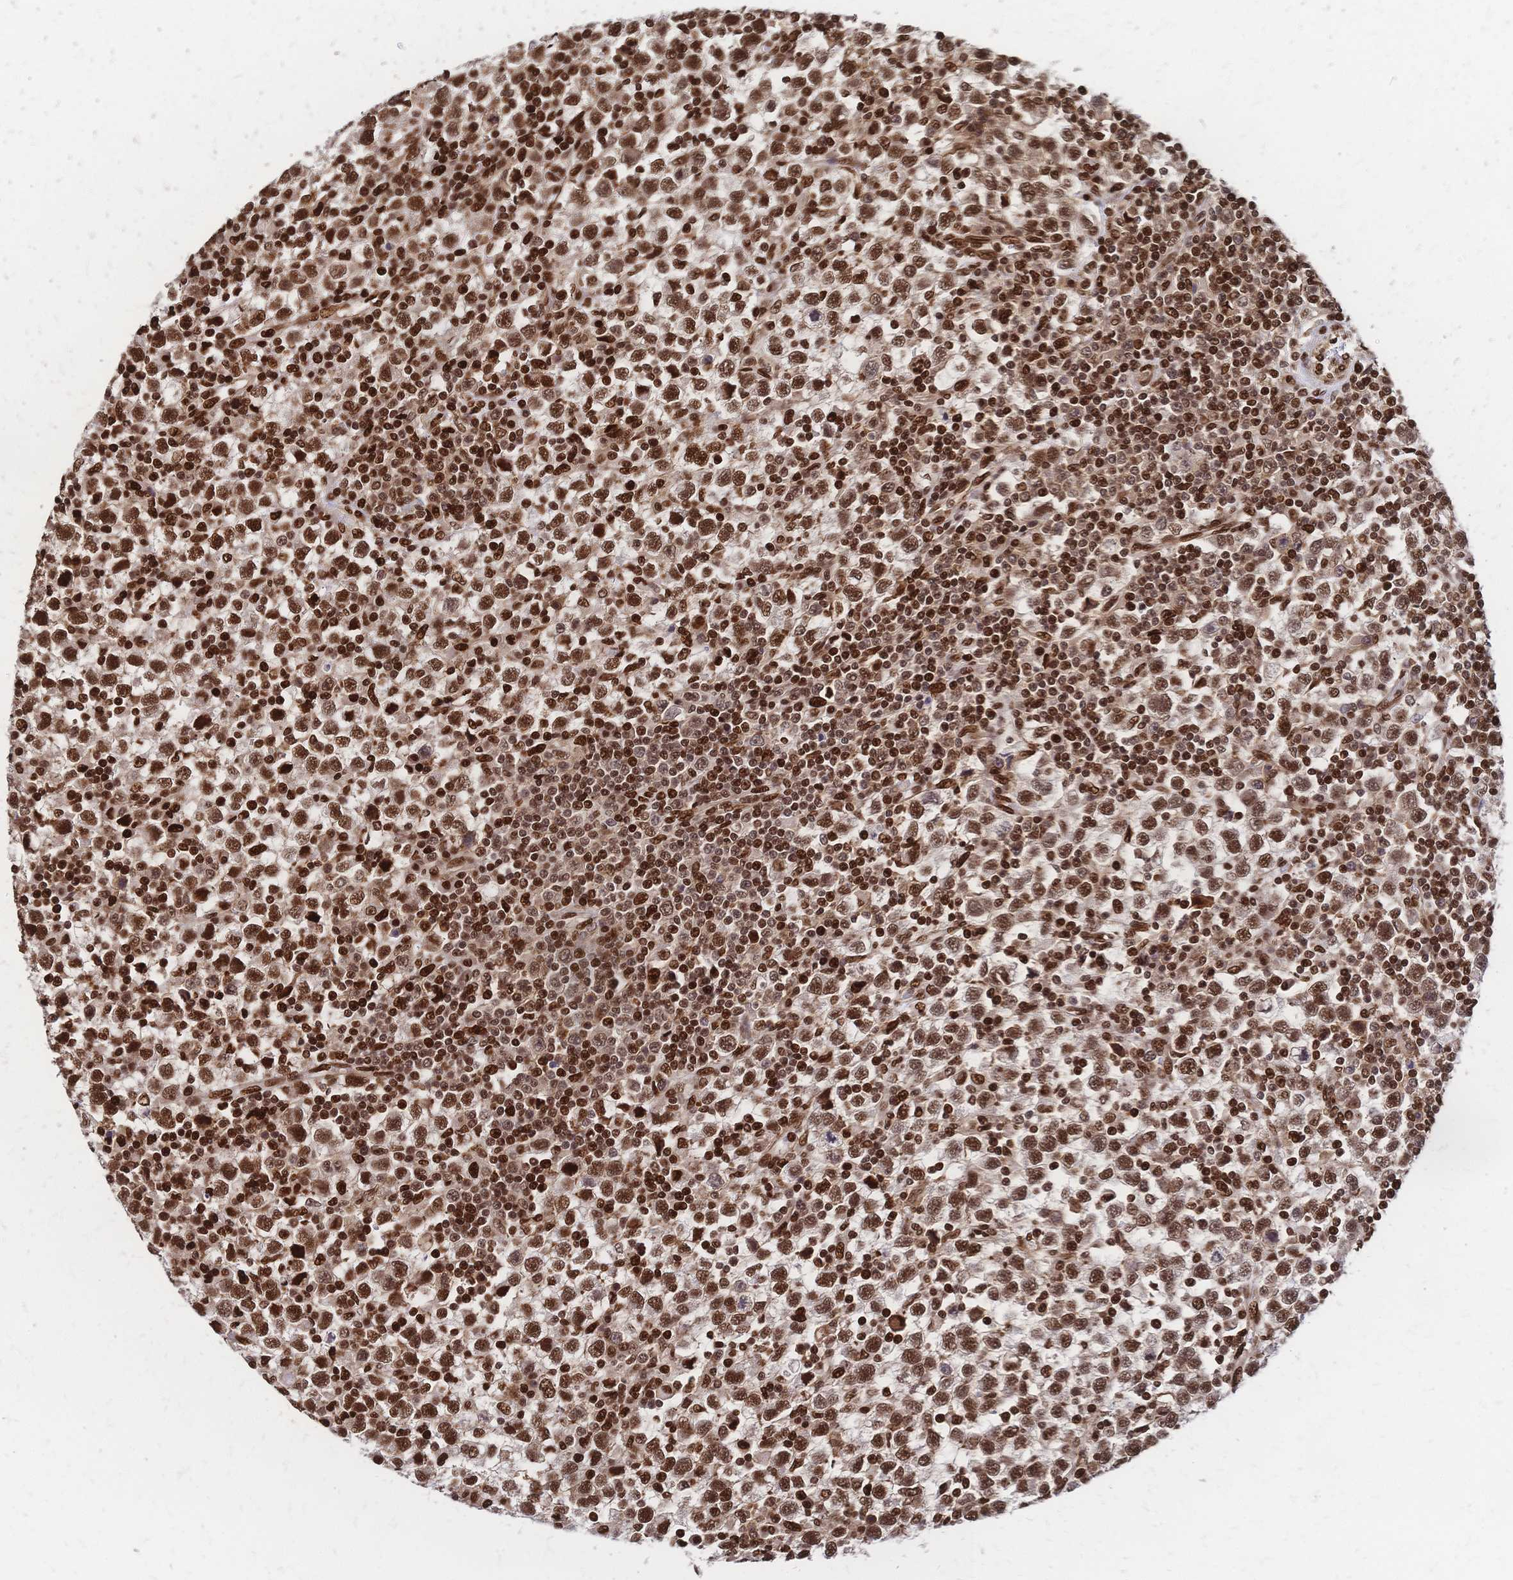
{"staining": {"intensity": "moderate", "quantity": ">75%", "location": "nuclear"}, "tissue": "testis cancer", "cell_type": "Tumor cells", "image_type": "cancer", "snomed": [{"axis": "morphology", "description": "Seminoma, NOS"}, {"axis": "topography", "description": "Testis"}], "caption": "DAB immunohistochemical staining of testis seminoma reveals moderate nuclear protein positivity in approximately >75% of tumor cells.", "gene": "HDGF", "patient": {"sex": "male", "age": 34}}